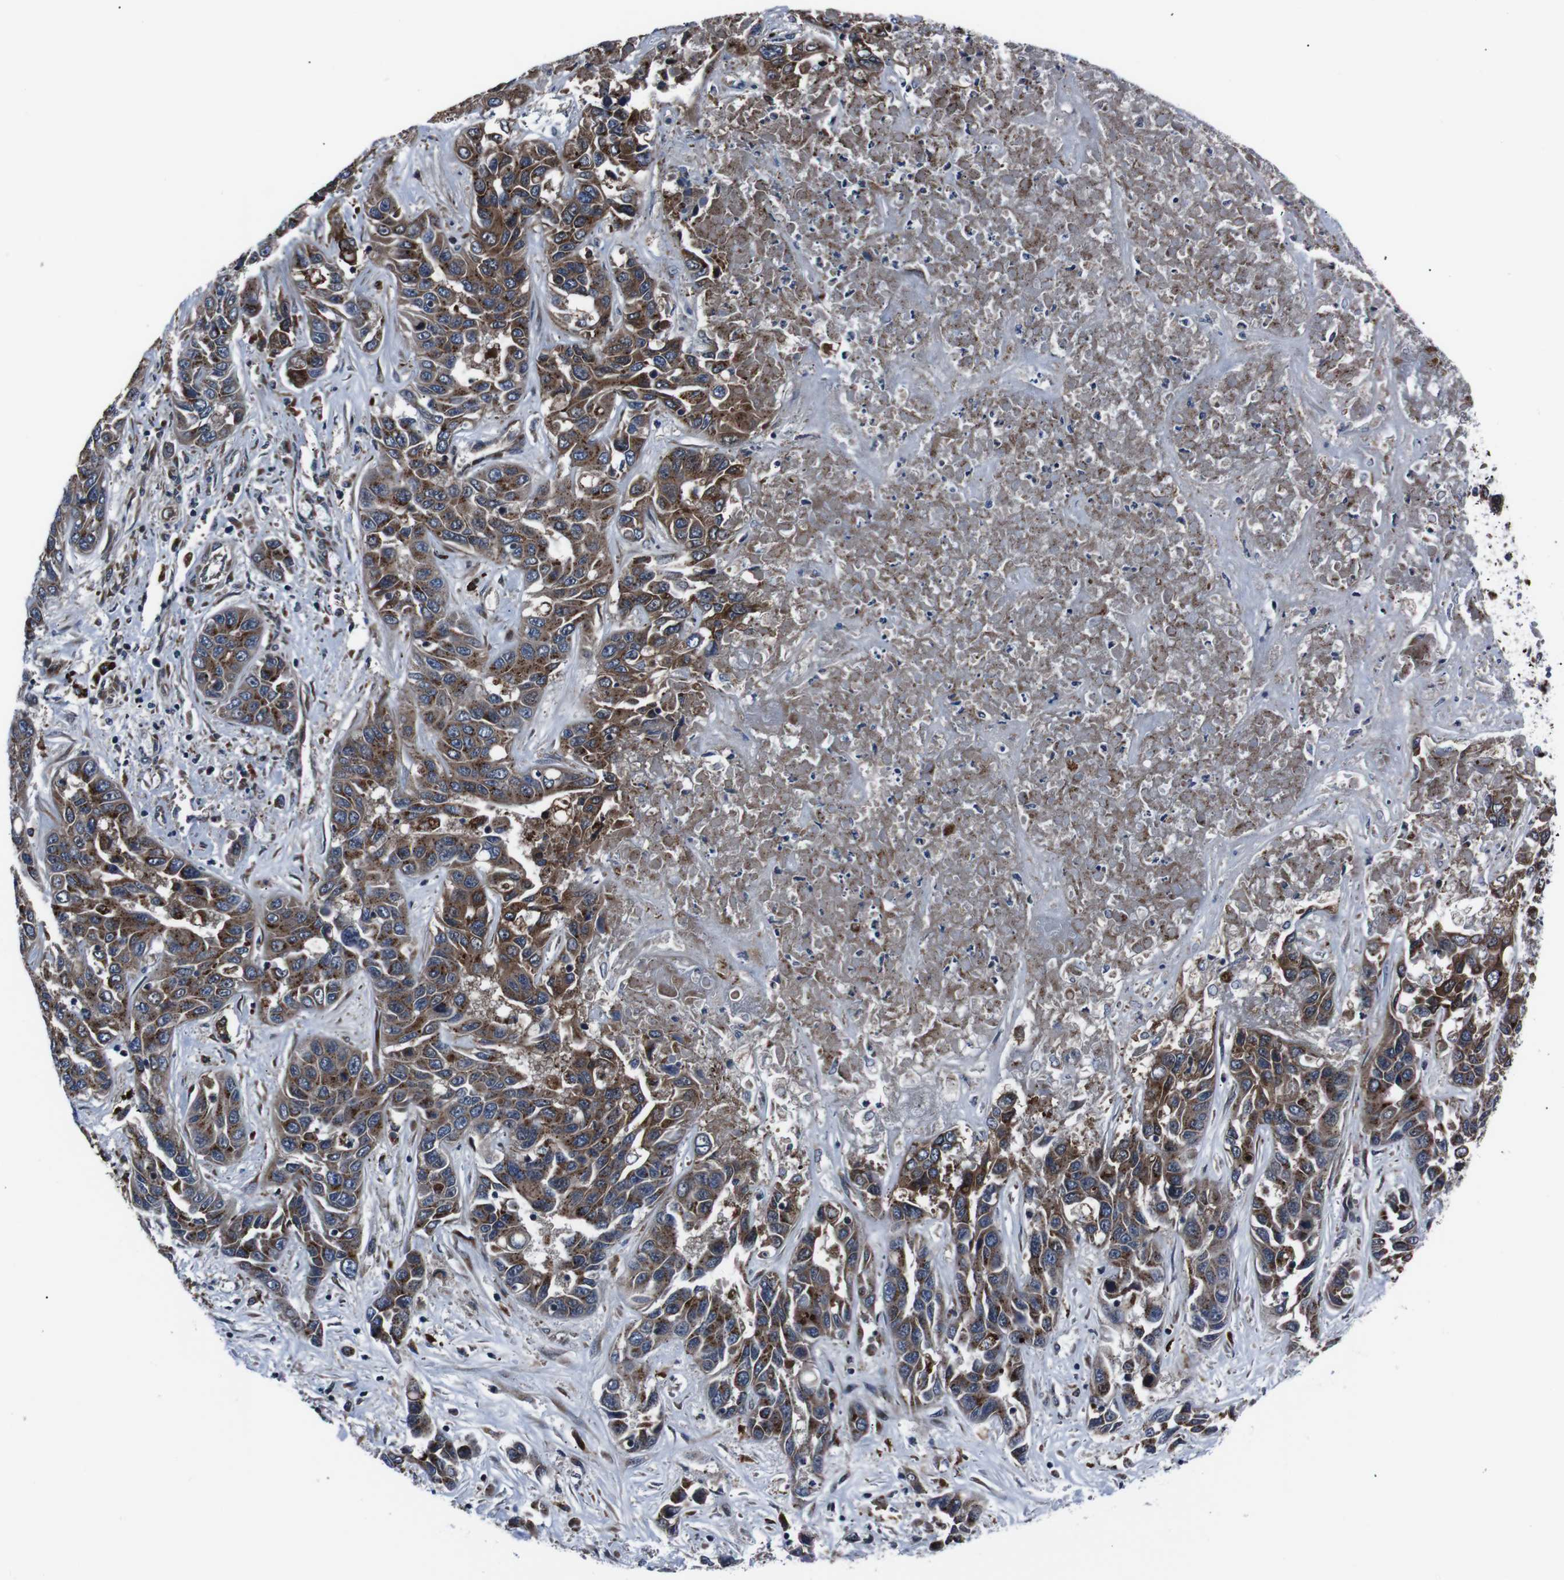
{"staining": {"intensity": "moderate", "quantity": ">75%", "location": "cytoplasmic/membranous"}, "tissue": "liver cancer", "cell_type": "Tumor cells", "image_type": "cancer", "snomed": [{"axis": "morphology", "description": "Cholangiocarcinoma"}, {"axis": "topography", "description": "Liver"}], "caption": "Protein expression analysis of cholangiocarcinoma (liver) exhibits moderate cytoplasmic/membranous staining in about >75% of tumor cells.", "gene": "EIF4A2", "patient": {"sex": "female", "age": 52}}